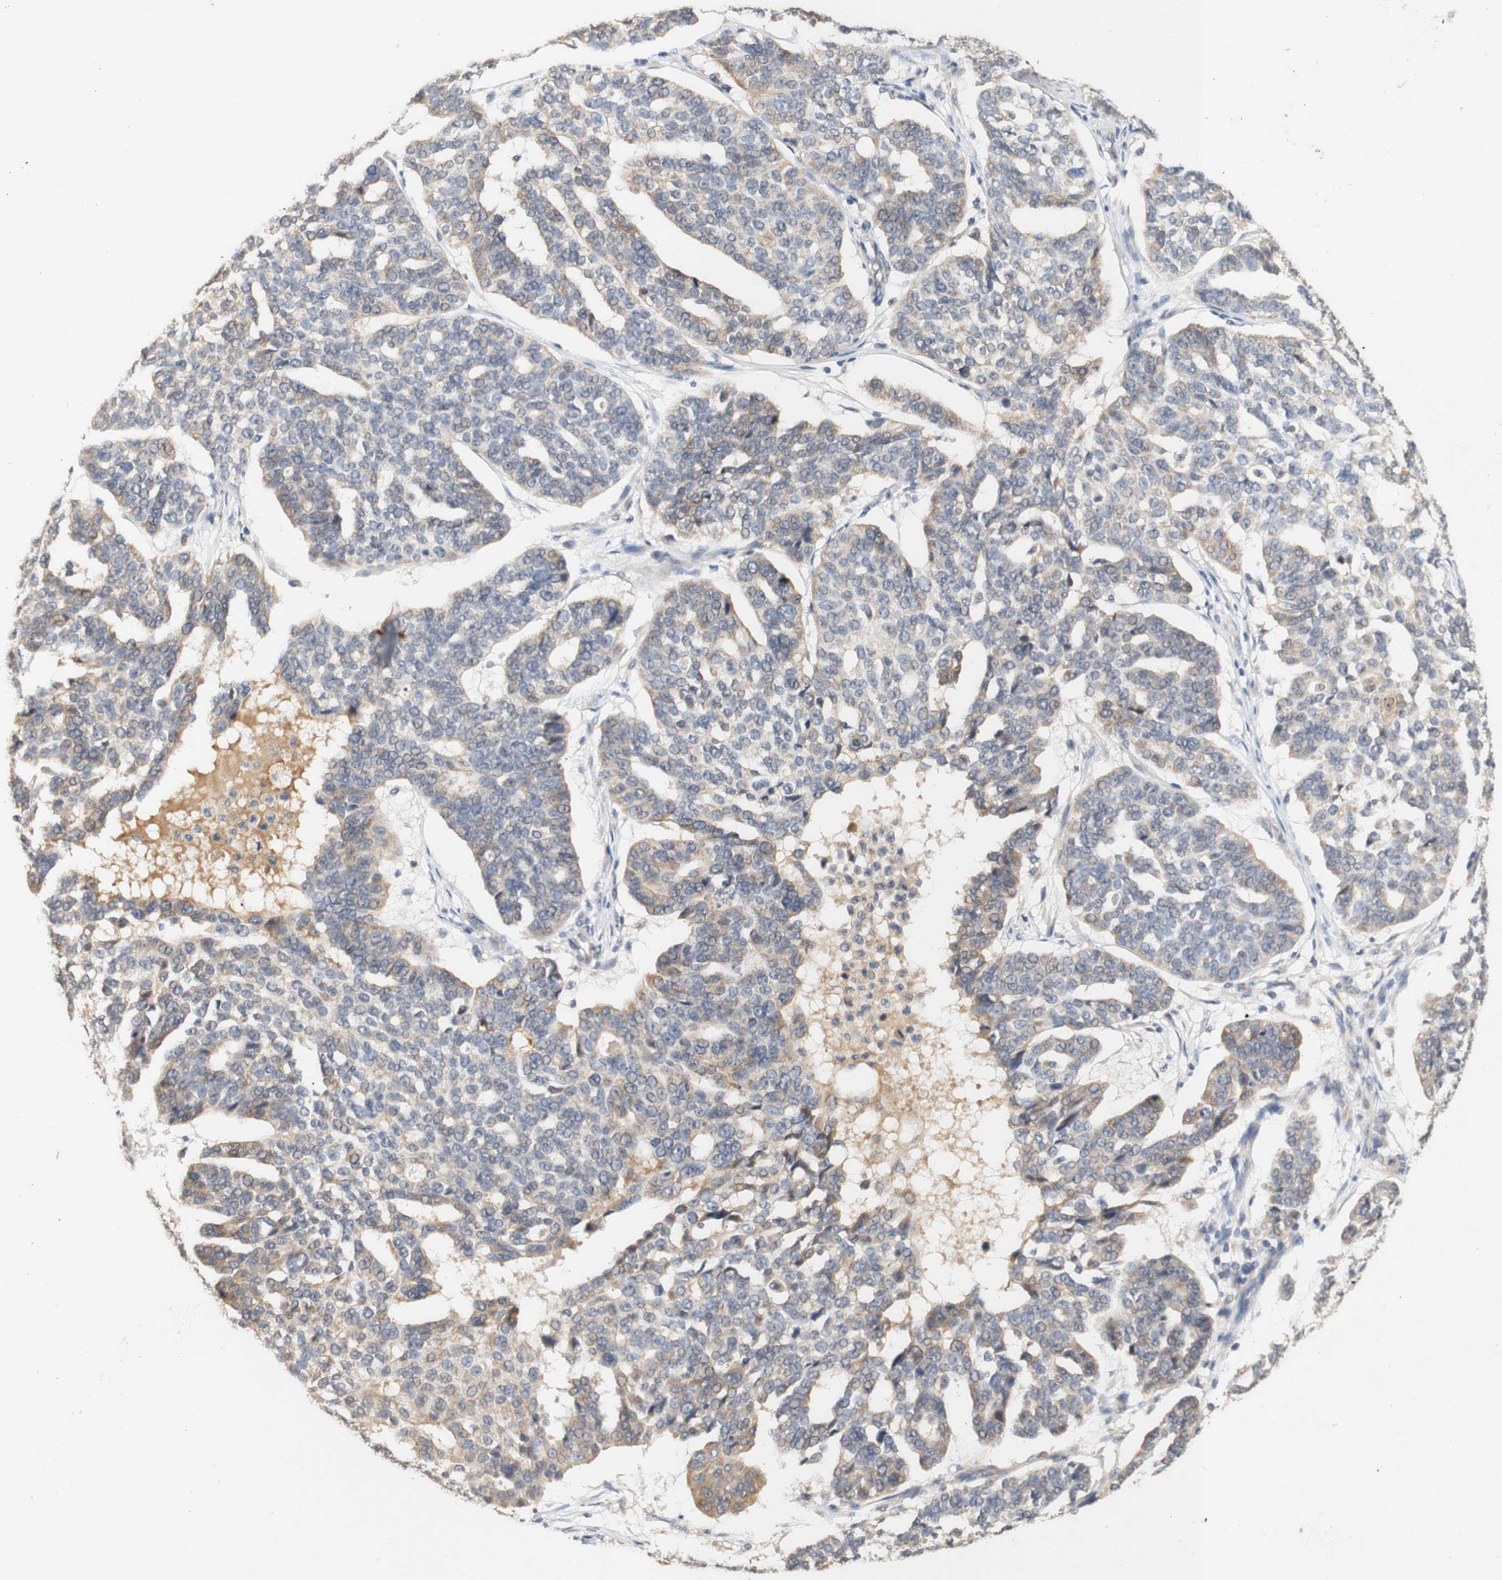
{"staining": {"intensity": "weak", "quantity": ">75%", "location": "cytoplasmic/membranous"}, "tissue": "ovarian cancer", "cell_type": "Tumor cells", "image_type": "cancer", "snomed": [{"axis": "morphology", "description": "Cystadenocarcinoma, serous, NOS"}, {"axis": "topography", "description": "Ovary"}], "caption": "Brown immunohistochemical staining in ovarian serous cystadenocarcinoma reveals weak cytoplasmic/membranous positivity in about >75% of tumor cells.", "gene": "PIN1", "patient": {"sex": "female", "age": 59}}